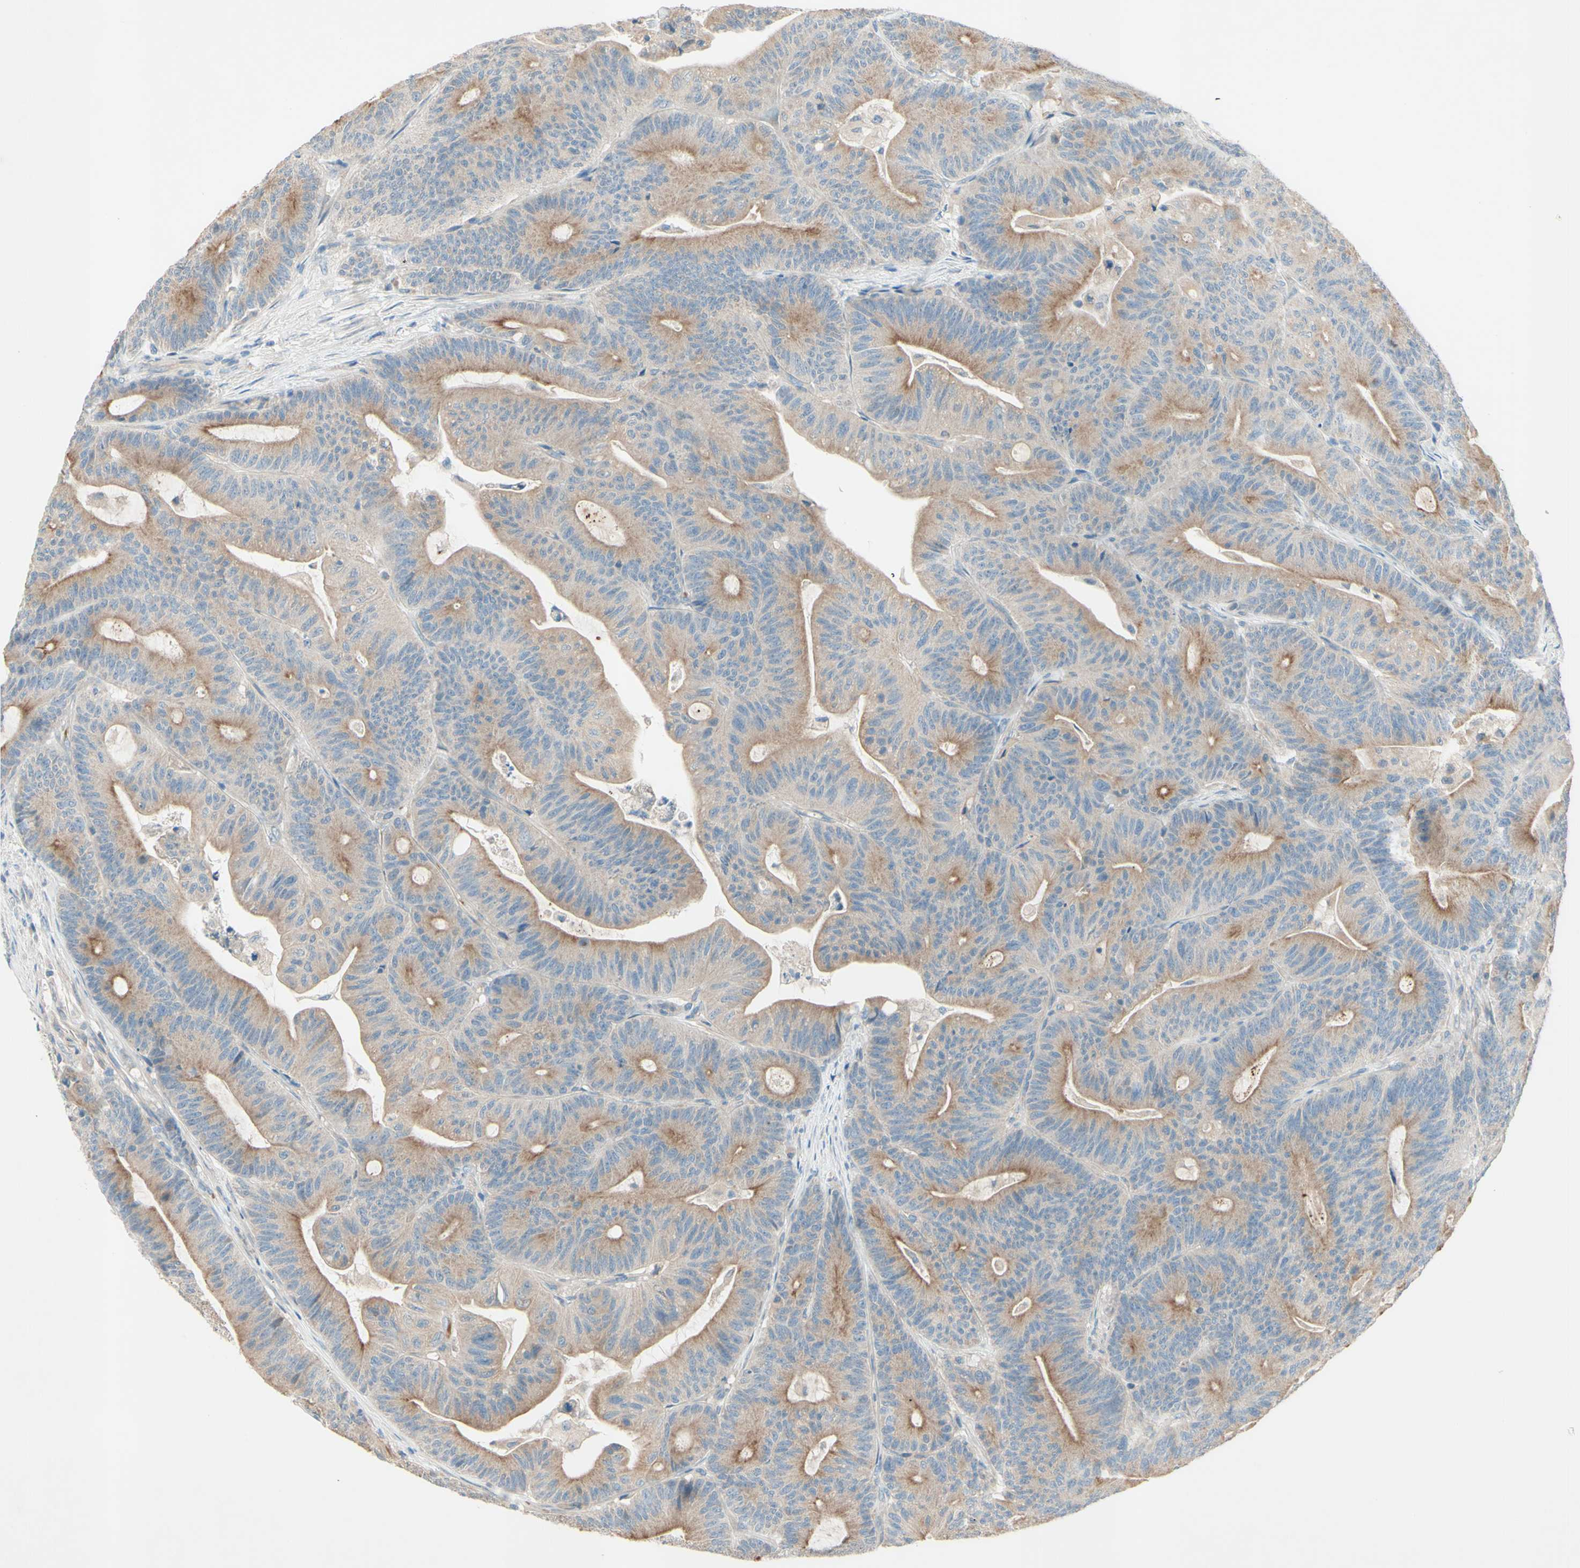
{"staining": {"intensity": "moderate", "quantity": "25%-75%", "location": "cytoplasmic/membranous"}, "tissue": "colorectal cancer", "cell_type": "Tumor cells", "image_type": "cancer", "snomed": [{"axis": "morphology", "description": "Adenocarcinoma, NOS"}, {"axis": "topography", "description": "Colon"}], "caption": "Immunohistochemical staining of adenocarcinoma (colorectal) exhibits medium levels of moderate cytoplasmic/membranous staining in approximately 25%-75% of tumor cells.", "gene": "IL2", "patient": {"sex": "female", "age": 84}}